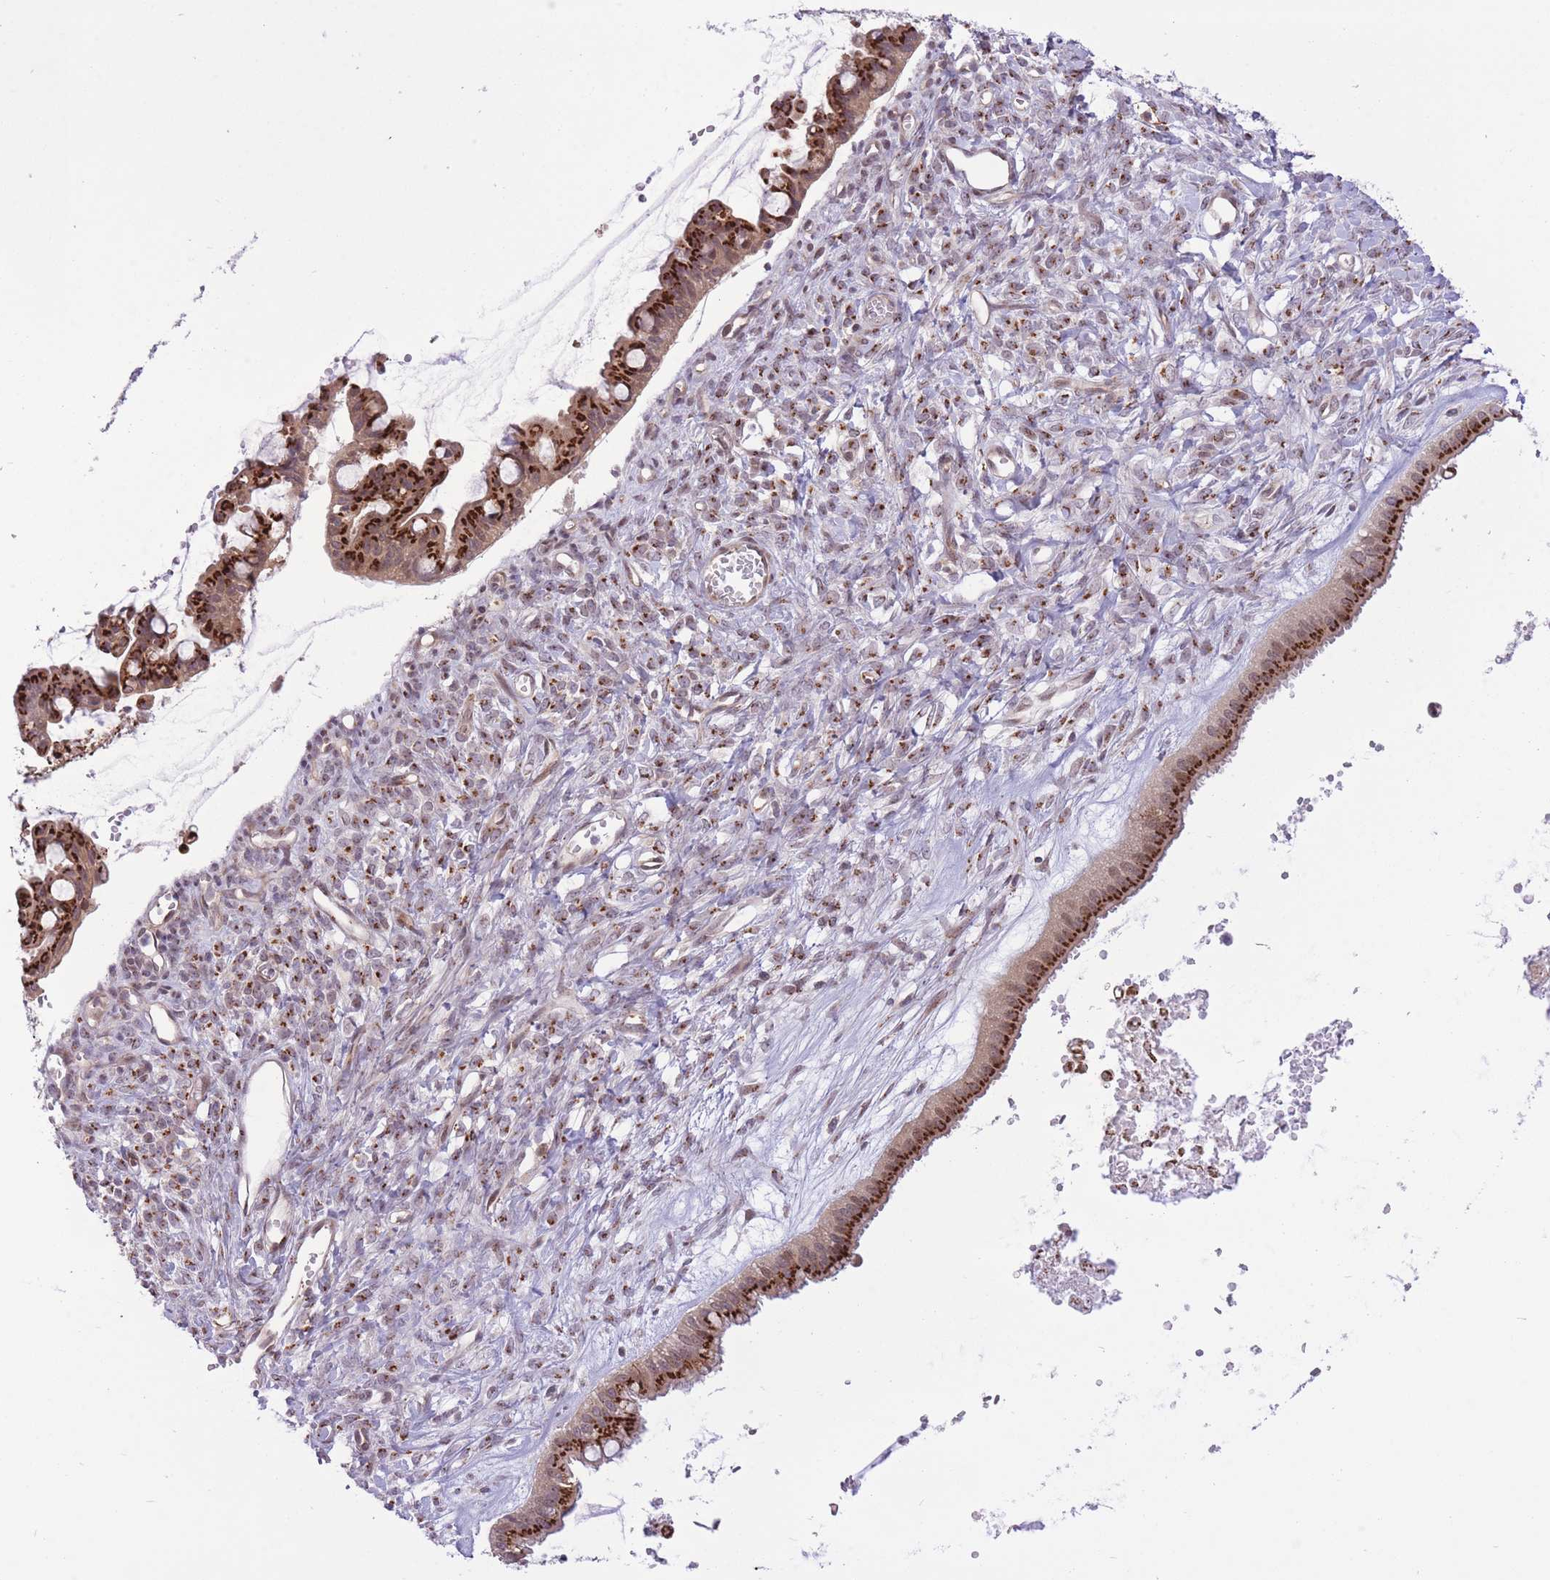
{"staining": {"intensity": "strong", "quantity": ">75%", "location": "cytoplasmic/membranous"}, "tissue": "ovarian cancer", "cell_type": "Tumor cells", "image_type": "cancer", "snomed": [{"axis": "morphology", "description": "Cystadenocarcinoma, mucinous, NOS"}, {"axis": "topography", "description": "Ovary"}], "caption": "Immunohistochemistry histopathology image of neoplastic tissue: human mucinous cystadenocarcinoma (ovarian) stained using IHC reveals high levels of strong protein expression localized specifically in the cytoplasmic/membranous of tumor cells, appearing as a cytoplasmic/membranous brown color.", "gene": "ZBED5", "patient": {"sex": "female", "age": 73}}